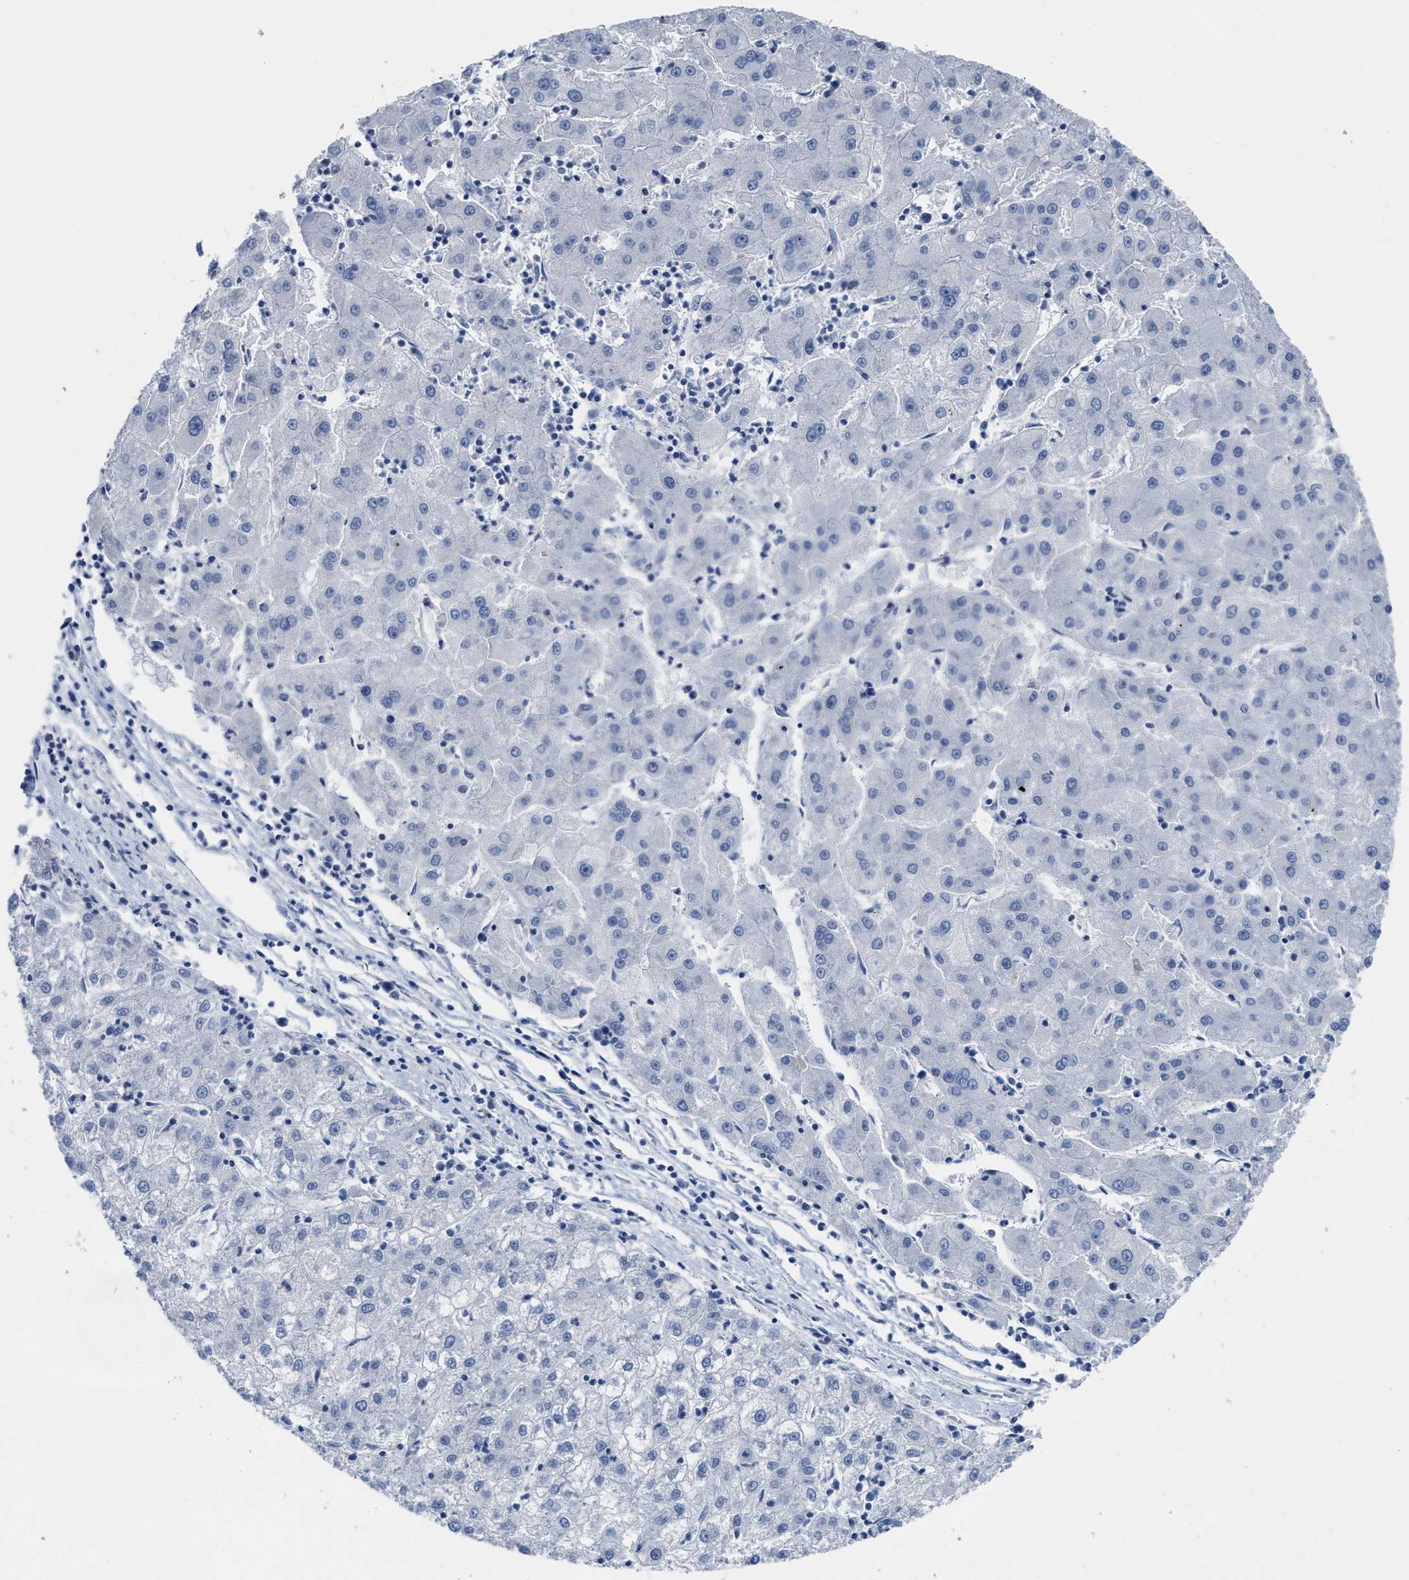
{"staining": {"intensity": "negative", "quantity": "none", "location": "none"}, "tissue": "liver cancer", "cell_type": "Tumor cells", "image_type": "cancer", "snomed": [{"axis": "morphology", "description": "Carcinoma, Hepatocellular, NOS"}, {"axis": "topography", "description": "Liver"}], "caption": "IHC histopathology image of human liver cancer stained for a protein (brown), which displays no expression in tumor cells.", "gene": "CEACAM5", "patient": {"sex": "male", "age": 72}}